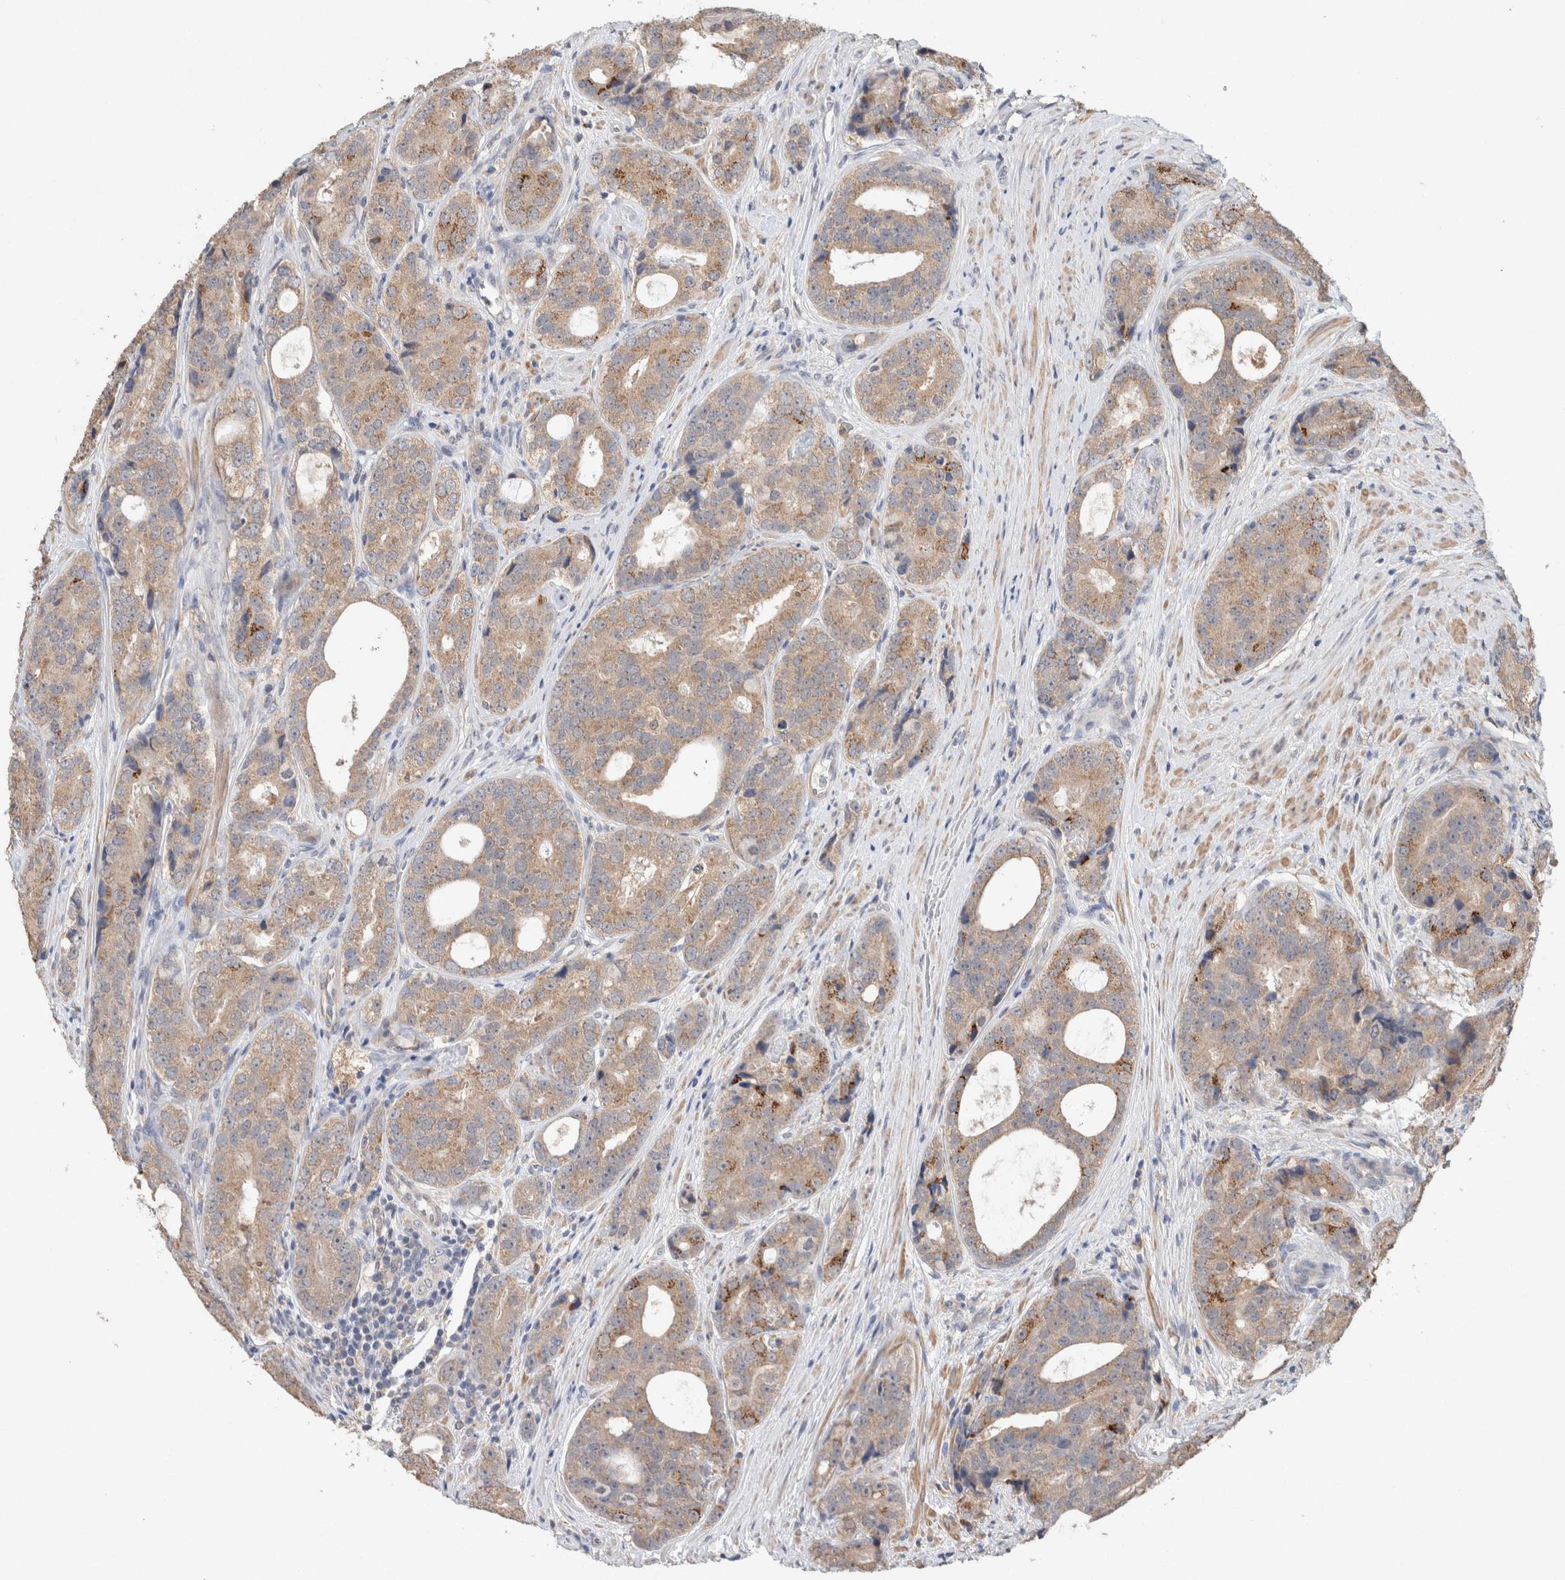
{"staining": {"intensity": "moderate", "quantity": ">75%", "location": "cytoplasmic/membranous"}, "tissue": "prostate cancer", "cell_type": "Tumor cells", "image_type": "cancer", "snomed": [{"axis": "morphology", "description": "Adenocarcinoma, High grade"}, {"axis": "topography", "description": "Prostate"}], "caption": "Protein positivity by immunohistochemistry (IHC) demonstrates moderate cytoplasmic/membranous expression in about >75% of tumor cells in prostate cancer. The staining is performed using DAB (3,3'-diaminobenzidine) brown chromogen to label protein expression. The nuclei are counter-stained blue using hematoxylin.", "gene": "RAB14", "patient": {"sex": "male", "age": 56}}